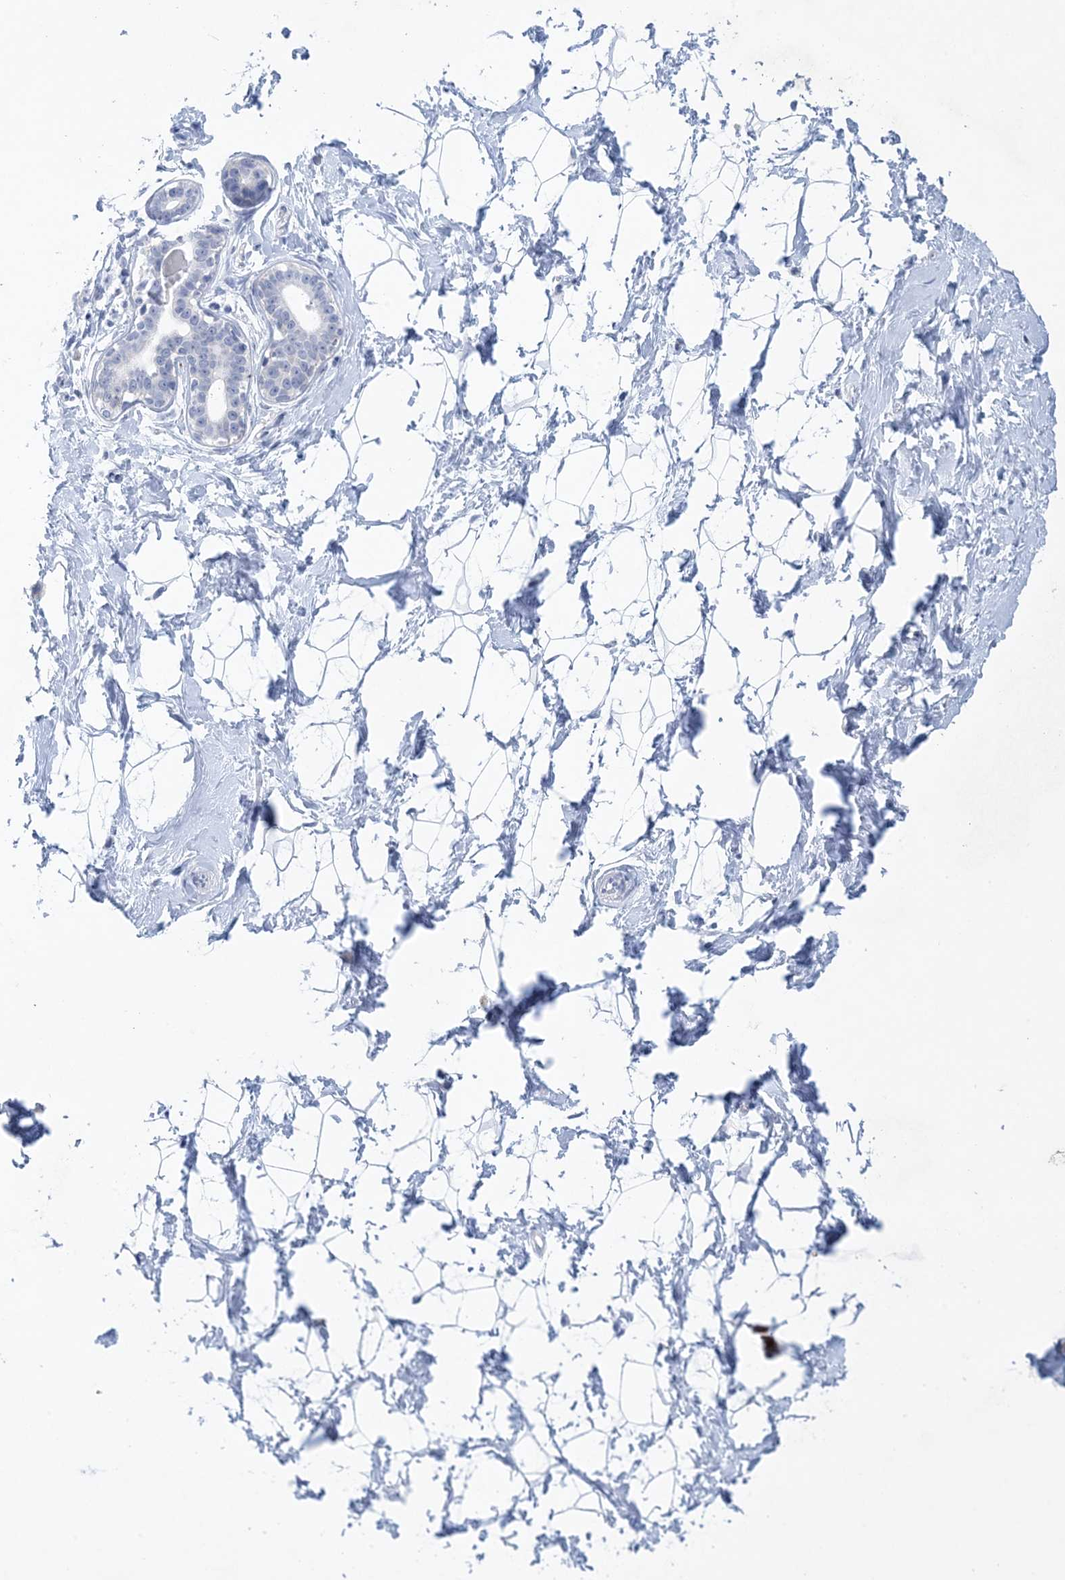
{"staining": {"intensity": "negative", "quantity": "none", "location": "none"}, "tissue": "breast", "cell_type": "Adipocytes", "image_type": "normal", "snomed": [{"axis": "morphology", "description": "Normal tissue, NOS"}, {"axis": "morphology", "description": "Adenoma, NOS"}, {"axis": "topography", "description": "Breast"}], "caption": "This image is of normal breast stained with immunohistochemistry to label a protein in brown with the nuclei are counter-stained blue. There is no expression in adipocytes.", "gene": "GABRG1", "patient": {"sex": "female", "age": 23}}